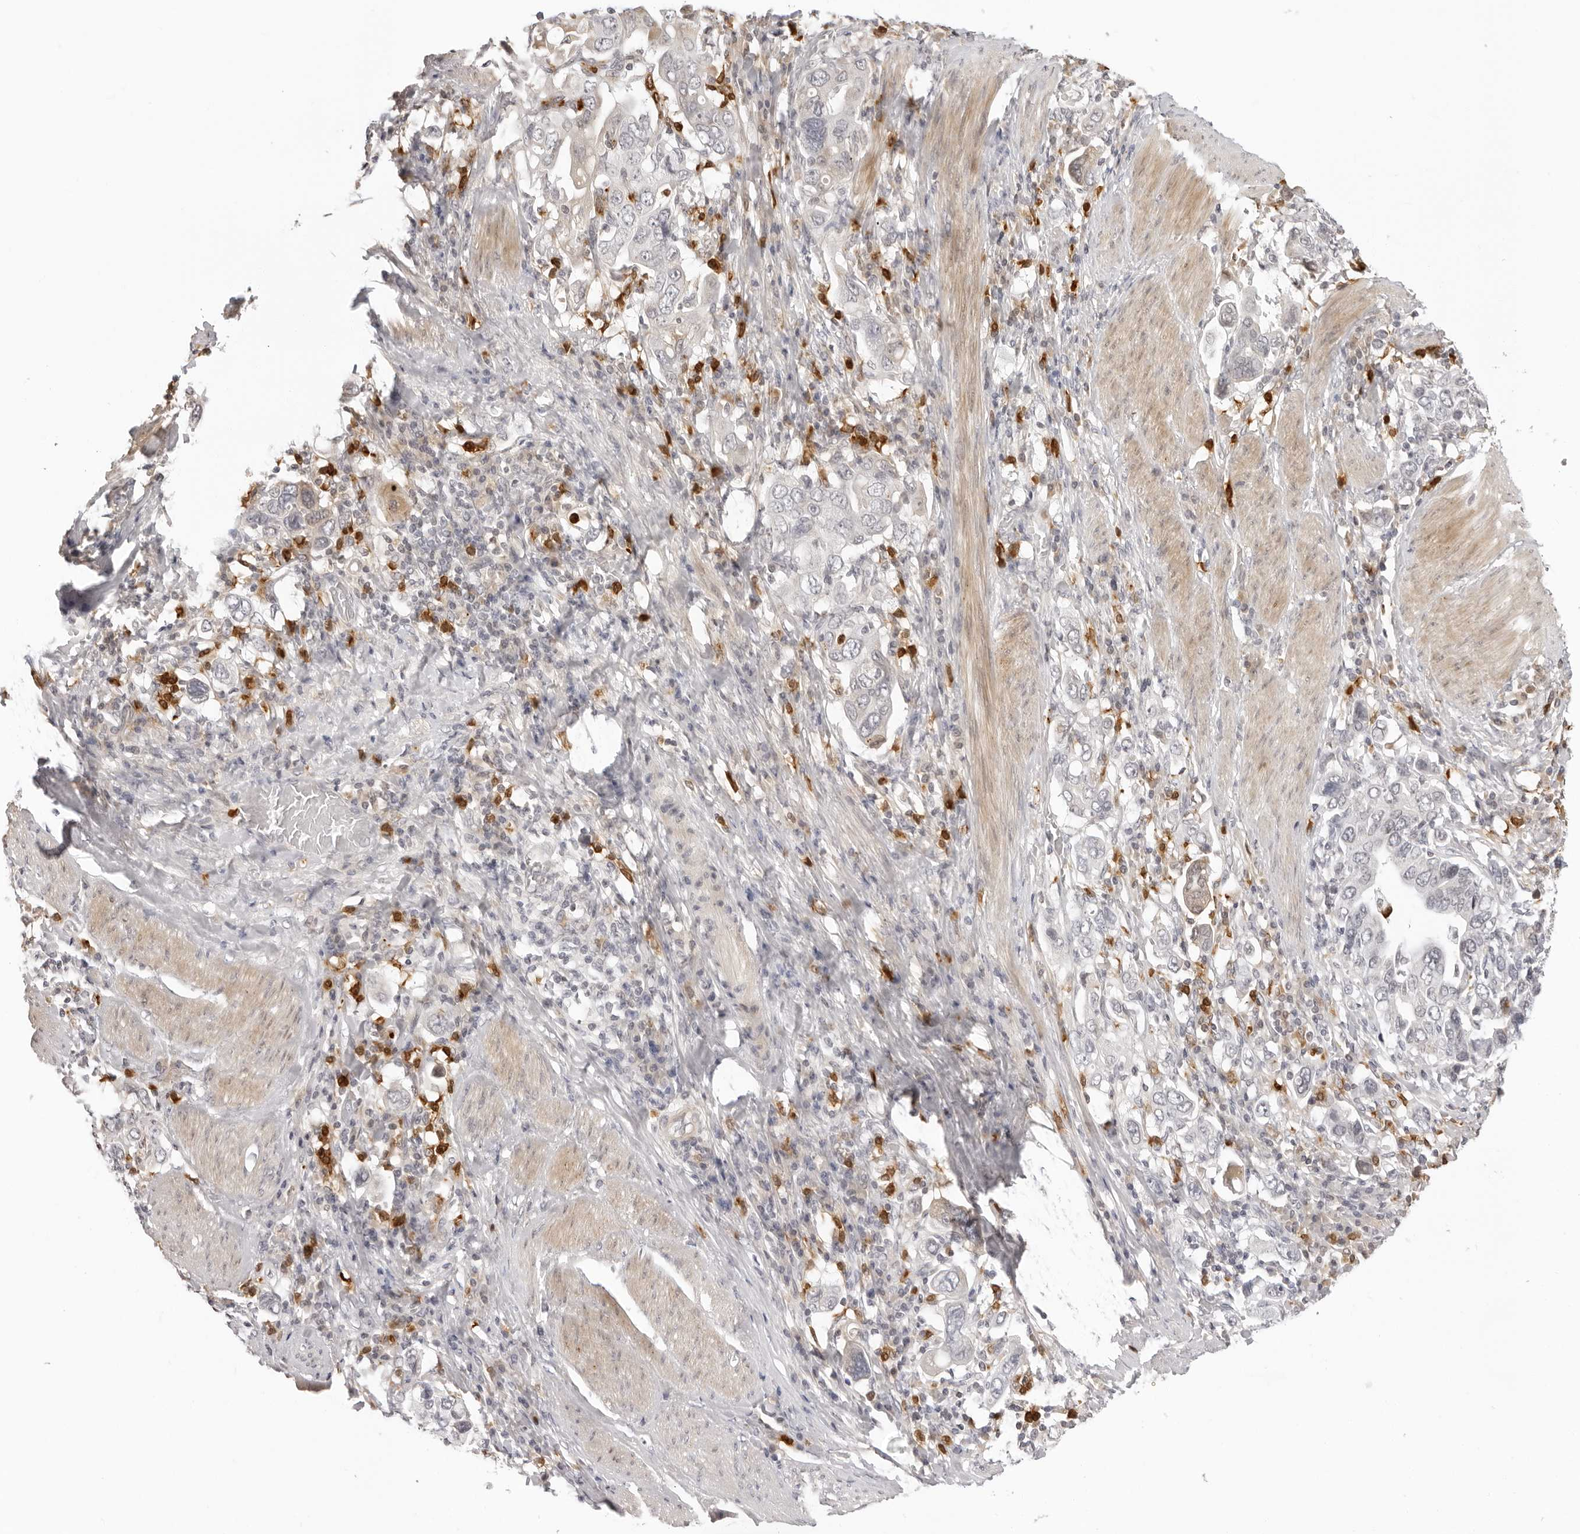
{"staining": {"intensity": "negative", "quantity": "none", "location": "none"}, "tissue": "stomach cancer", "cell_type": "Tumor cells", "image_type": "cancer", "snomed": [{"axis": "morphology", "description": "Adenocarcinoma, NOS"}, {"axis": "topography", "description": "Stomach, upper"}], "caption": "Image shows no protein expression in tumor cells of stomach adenocarcinoma tissue. (DAB (3,3'-diaminobenzidine) IHC with hematoxylin counter stain).", "gene": "STRADB", "patient": {"sex": "male", "age": 62}}